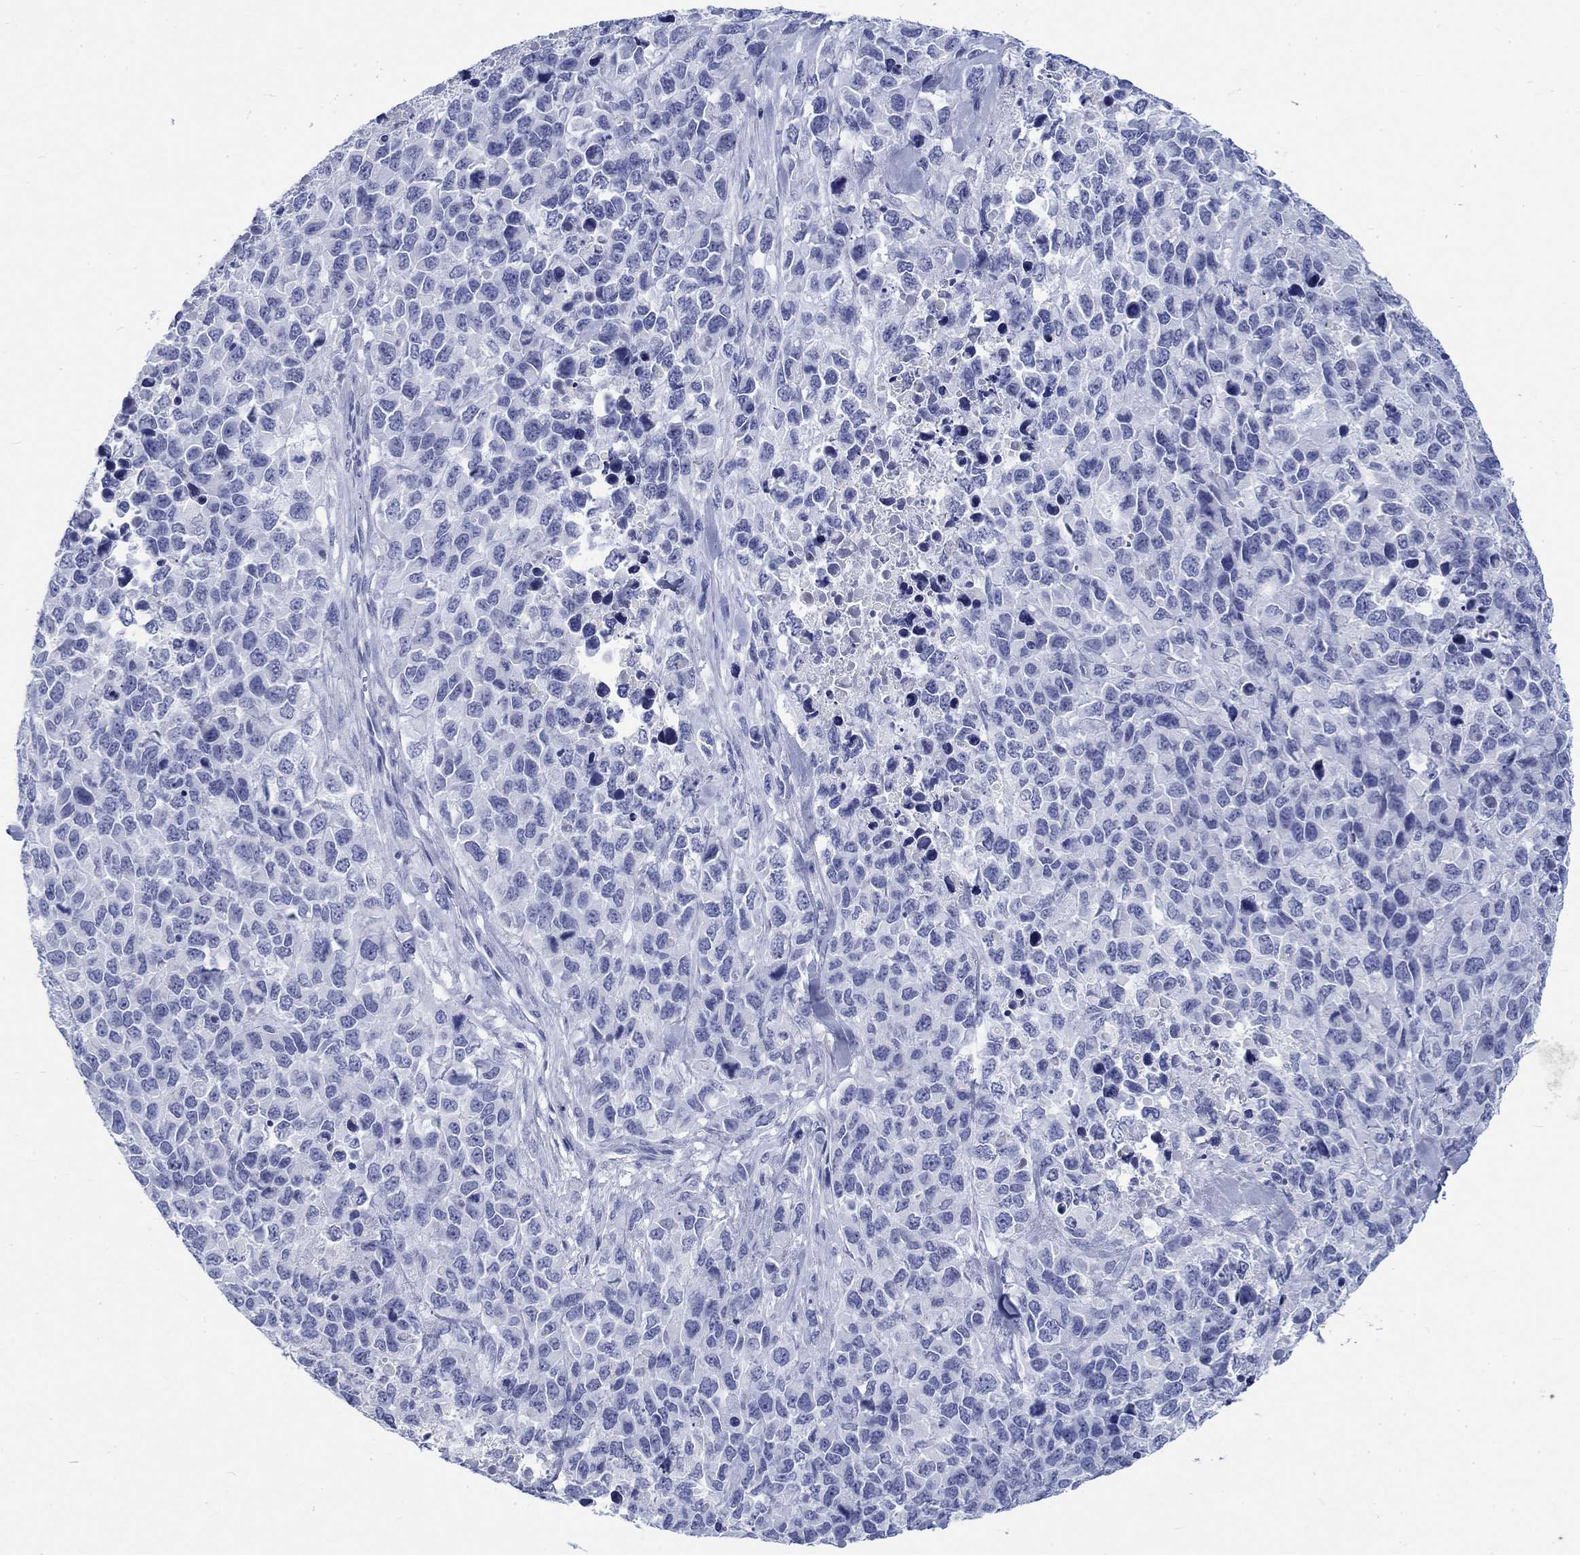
{"staining": {"intensity": "negative", "quantity": "none", "location": "none"}, "tissue": "melanoma", "cell_type": "Tumor cells", "image_type": "cancer", "snomed": [{"axis": "morphology", "description": "Malignant melanoma, Metastatic site"}, {"axis": "topography", "description": "Skin"}], "caption": "Immunohistochemistry (IHC) histopathology image of neoplastic tissue: malignant melanoma (metastatic site) stained with DAB reveals no significant protein staining in tumor cells. (DAB (3,3'-diaminobenzidine) immunohistochemistry visualized using brightfield microscopy, high magnification).", "gene": "KRT76", "patient": {"sex": "male", "age": 84}}